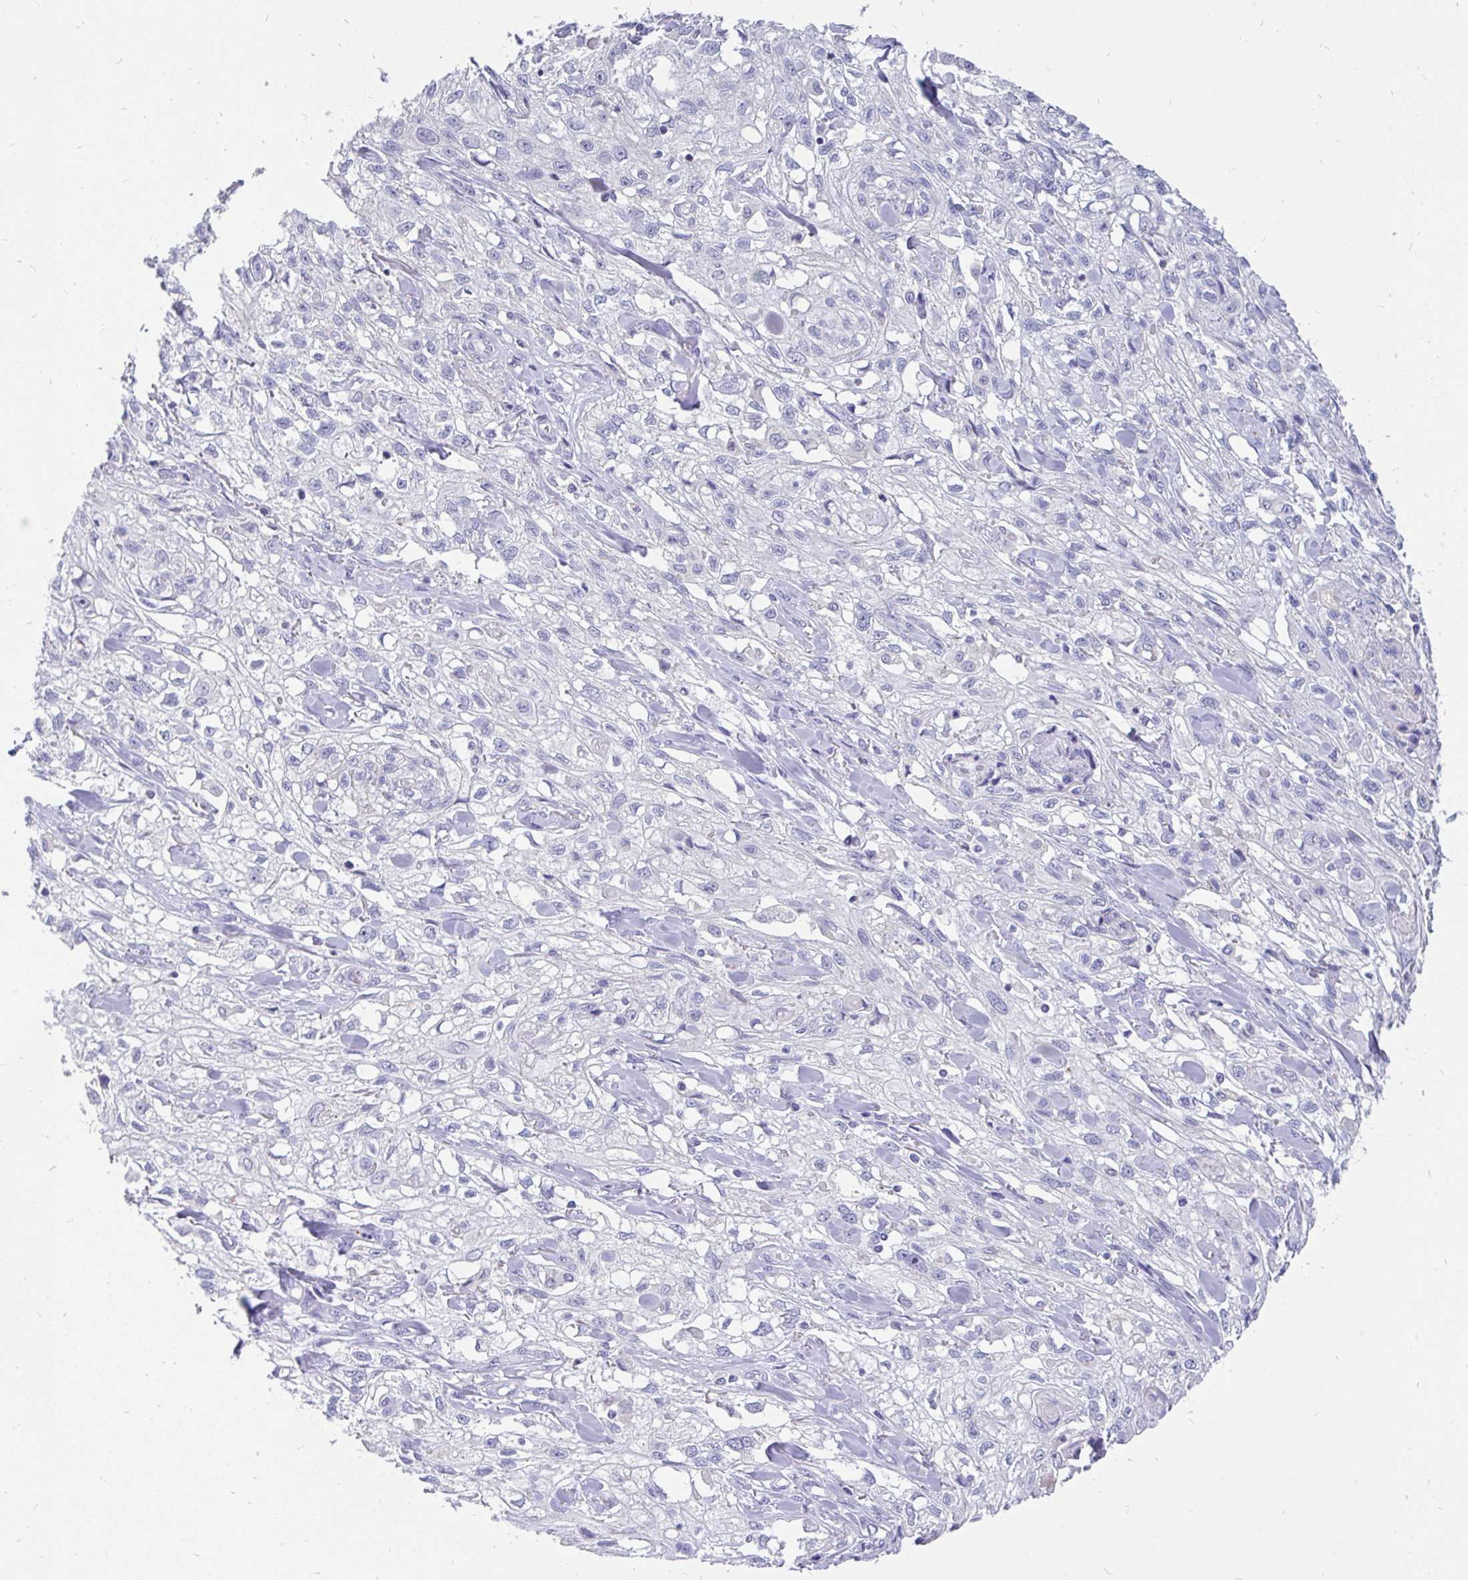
{"staining": {"intensity": "negative", "quantity": "none", "location": "none"}, "tissue": "skin cancer", "cell_type": "Tumor cells", "image_type": "cancer", "snomed": [{"axis": "morphology", "description": "Squamous cell carcinoma, NOS"}, {"axis": "topography", "description": "Skin"}, {"axis": "topography", "description": "Vulva"}], "caption": "Squamous cell carcinoma (skin) stained for a protein using IHC shows no positivity tumor cells.", "gene": "INTS5", "patient": {"sex": "female", "age": 86}}